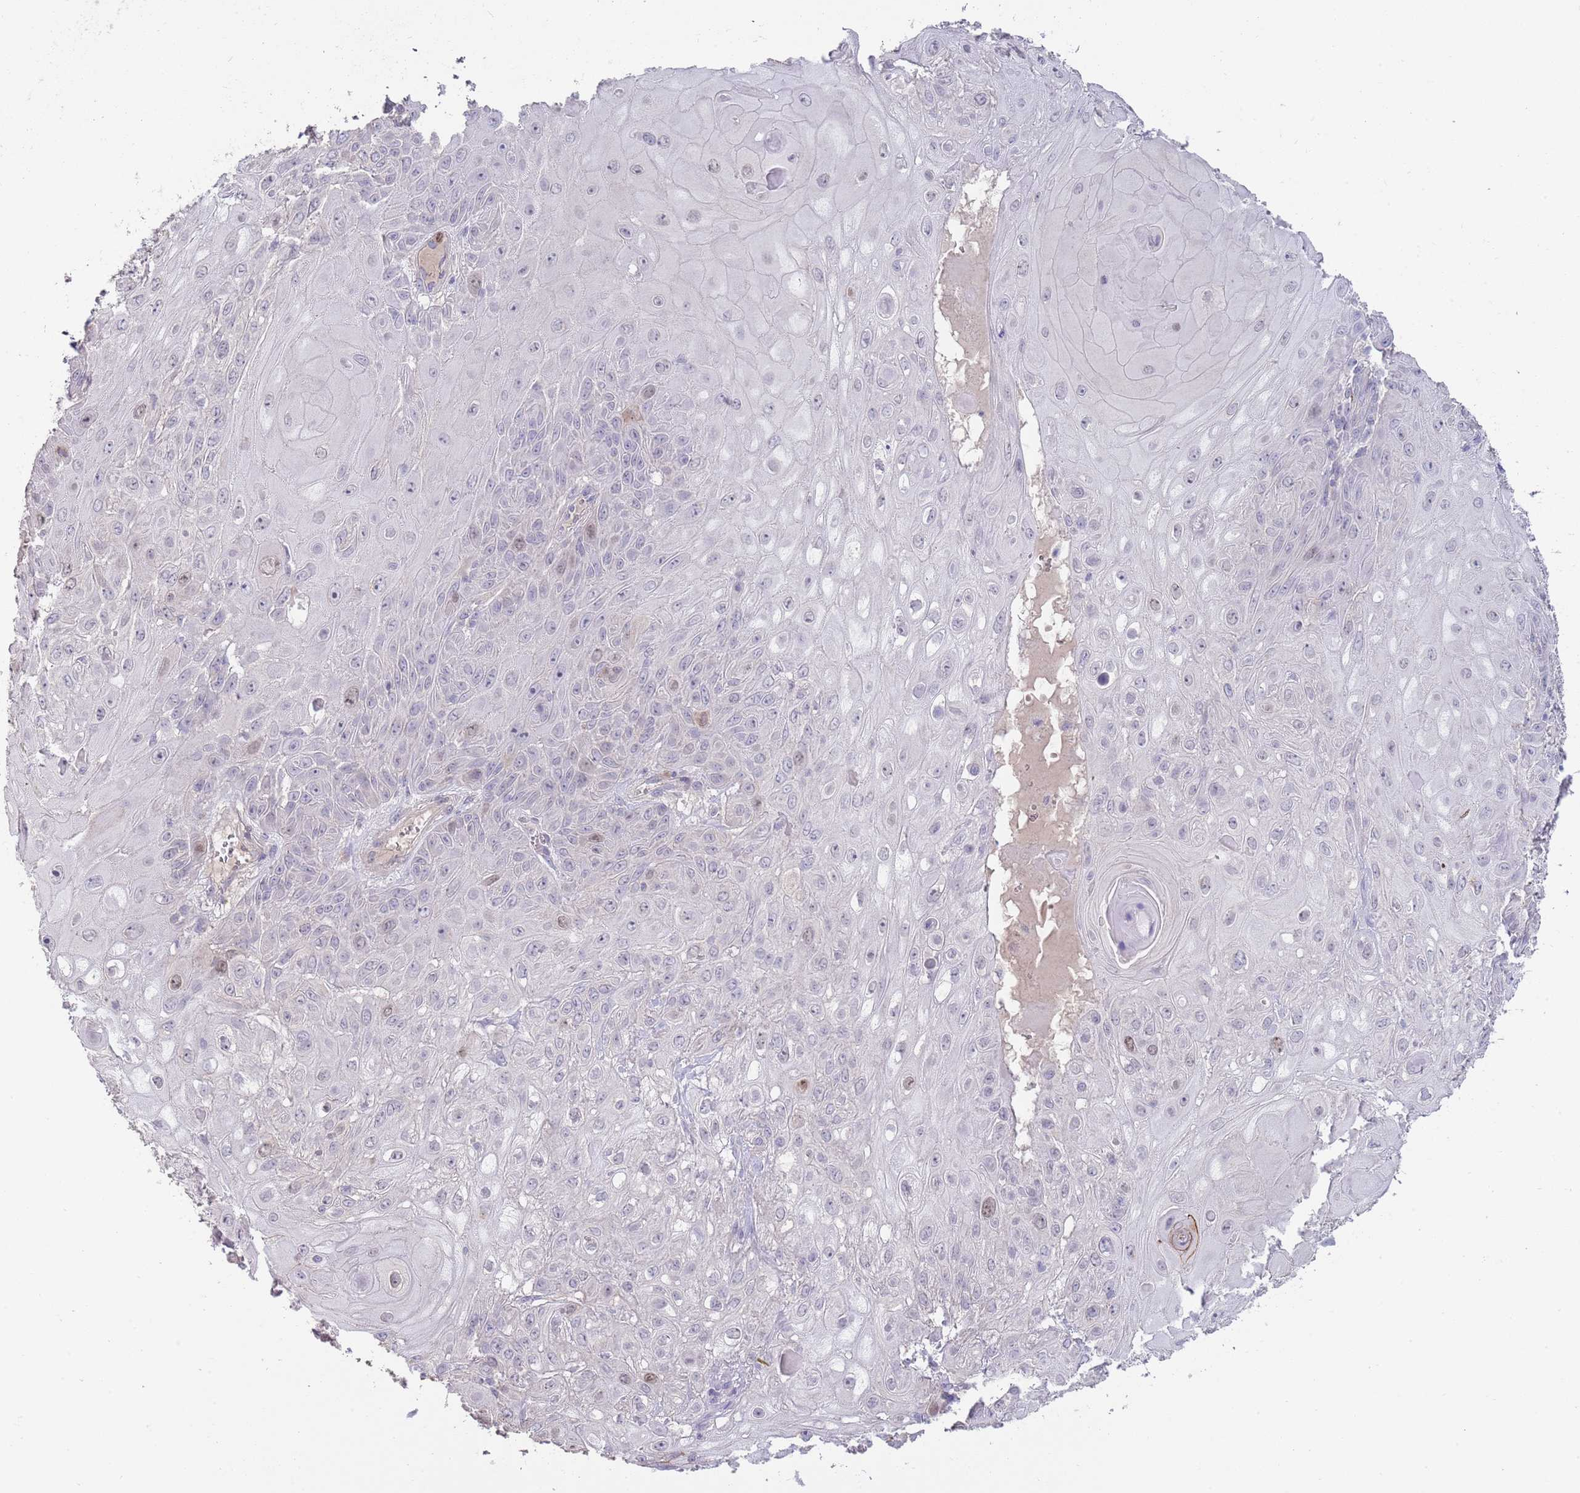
{"staining": {"intensity": "weak", "quantity": "<25%", "location": "nuclear"}, "tissue": "skin cancer", "cell_type": "Tumor cells", "image_type": "cancer", "snomed": [{"axis": "morphology", "description": "Normal tissue, NOS"}, {"axis": "morphology", "description": "Squamous cell carcinoma, NOS"}, {"axis": "topography", "description": "Skin"}, {"axis": "topography", "description": "Cartilage tissue"}], "caption": "IHC photomicrograph of neoplastic tissue: skin cancer (squamous cell carcinoma) stained with DAB (3,3'-diaminobenzidine) shows no significant protein expression in tumor cells.", "gene": "PIMREG", "patient": {"sex": "female", "age": 79}}